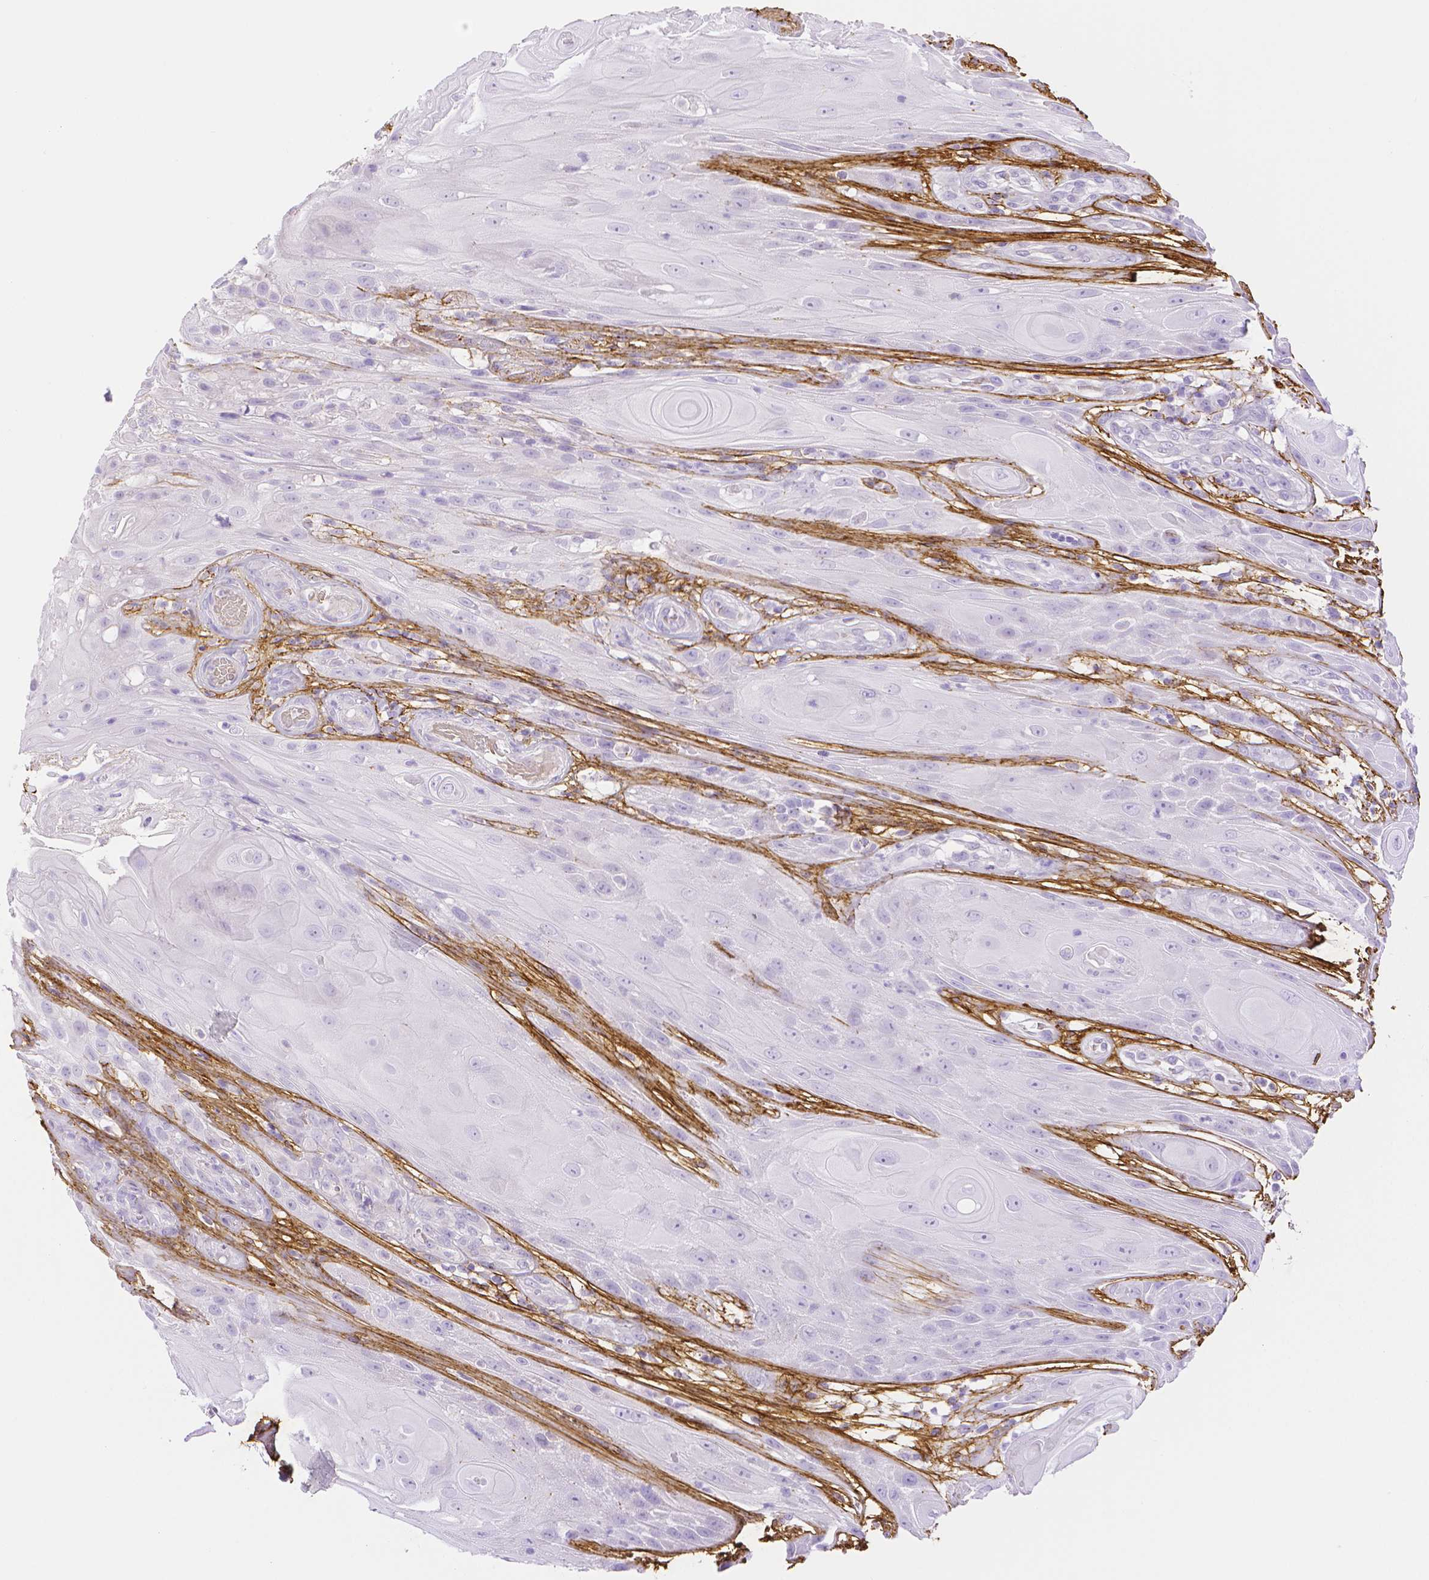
{"staining": {"intensity": "negative", "quantity": "none", "location": "none"}, "tissue": "skin cancer", "cell_type": "Tumor cells", "image_type": "cancer", "snomed": [{"axis": "morphology", "description": "Squamous cell carcinoma, NOS"}, {"axis": "topography", "description": "Skin"}], "caption": "IHC of human skin squamous cell carcinoma exhibits no staining in tumor cells. (Brightfield microscopy of DAB (3,3'-diaminobenzidine) immunohistochemistry (IHC) at high magnification).", "gene": "FBN1", "patient": {"sex": "male", "age": 62}}